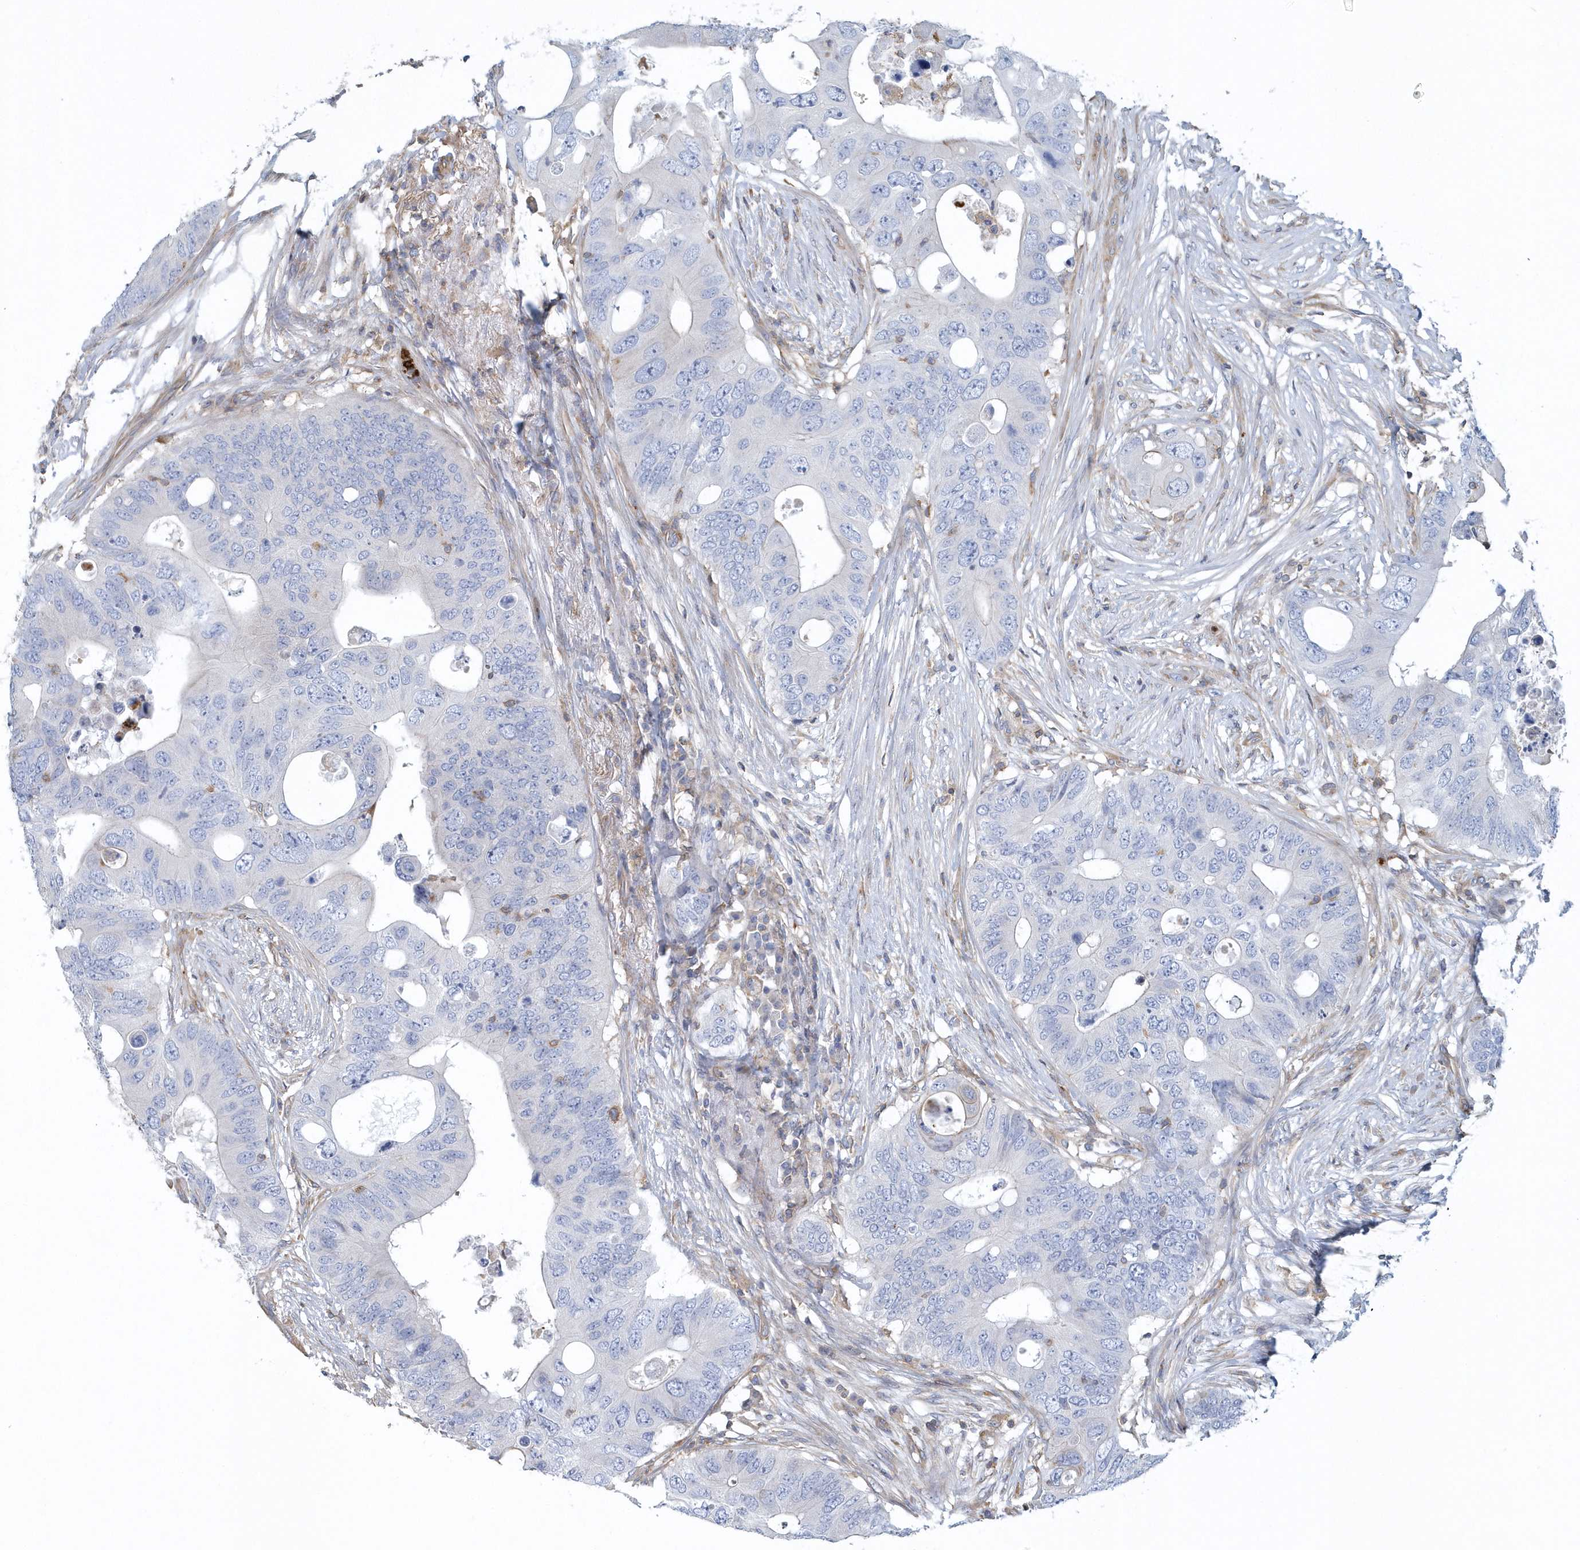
{"staining": {"intensity": "negative", "quantity": "none", "location": "none"}, "tissue": "colorectal cancer", "cell_type": "Tumor cells", "image_type": "cancer", "snomed": [{"axis": "morphology", "description": "Adenocarcinoma, NOS"}, {"axis": "topography", "description": "Colon"}], "caption": "A photomicrograph of adenocarcinoma (colorectal) stained for a protein shows no brown staining in tumor cells.", "gene": "ARAP2", "patient": {"sex": "male", "age": 71}}